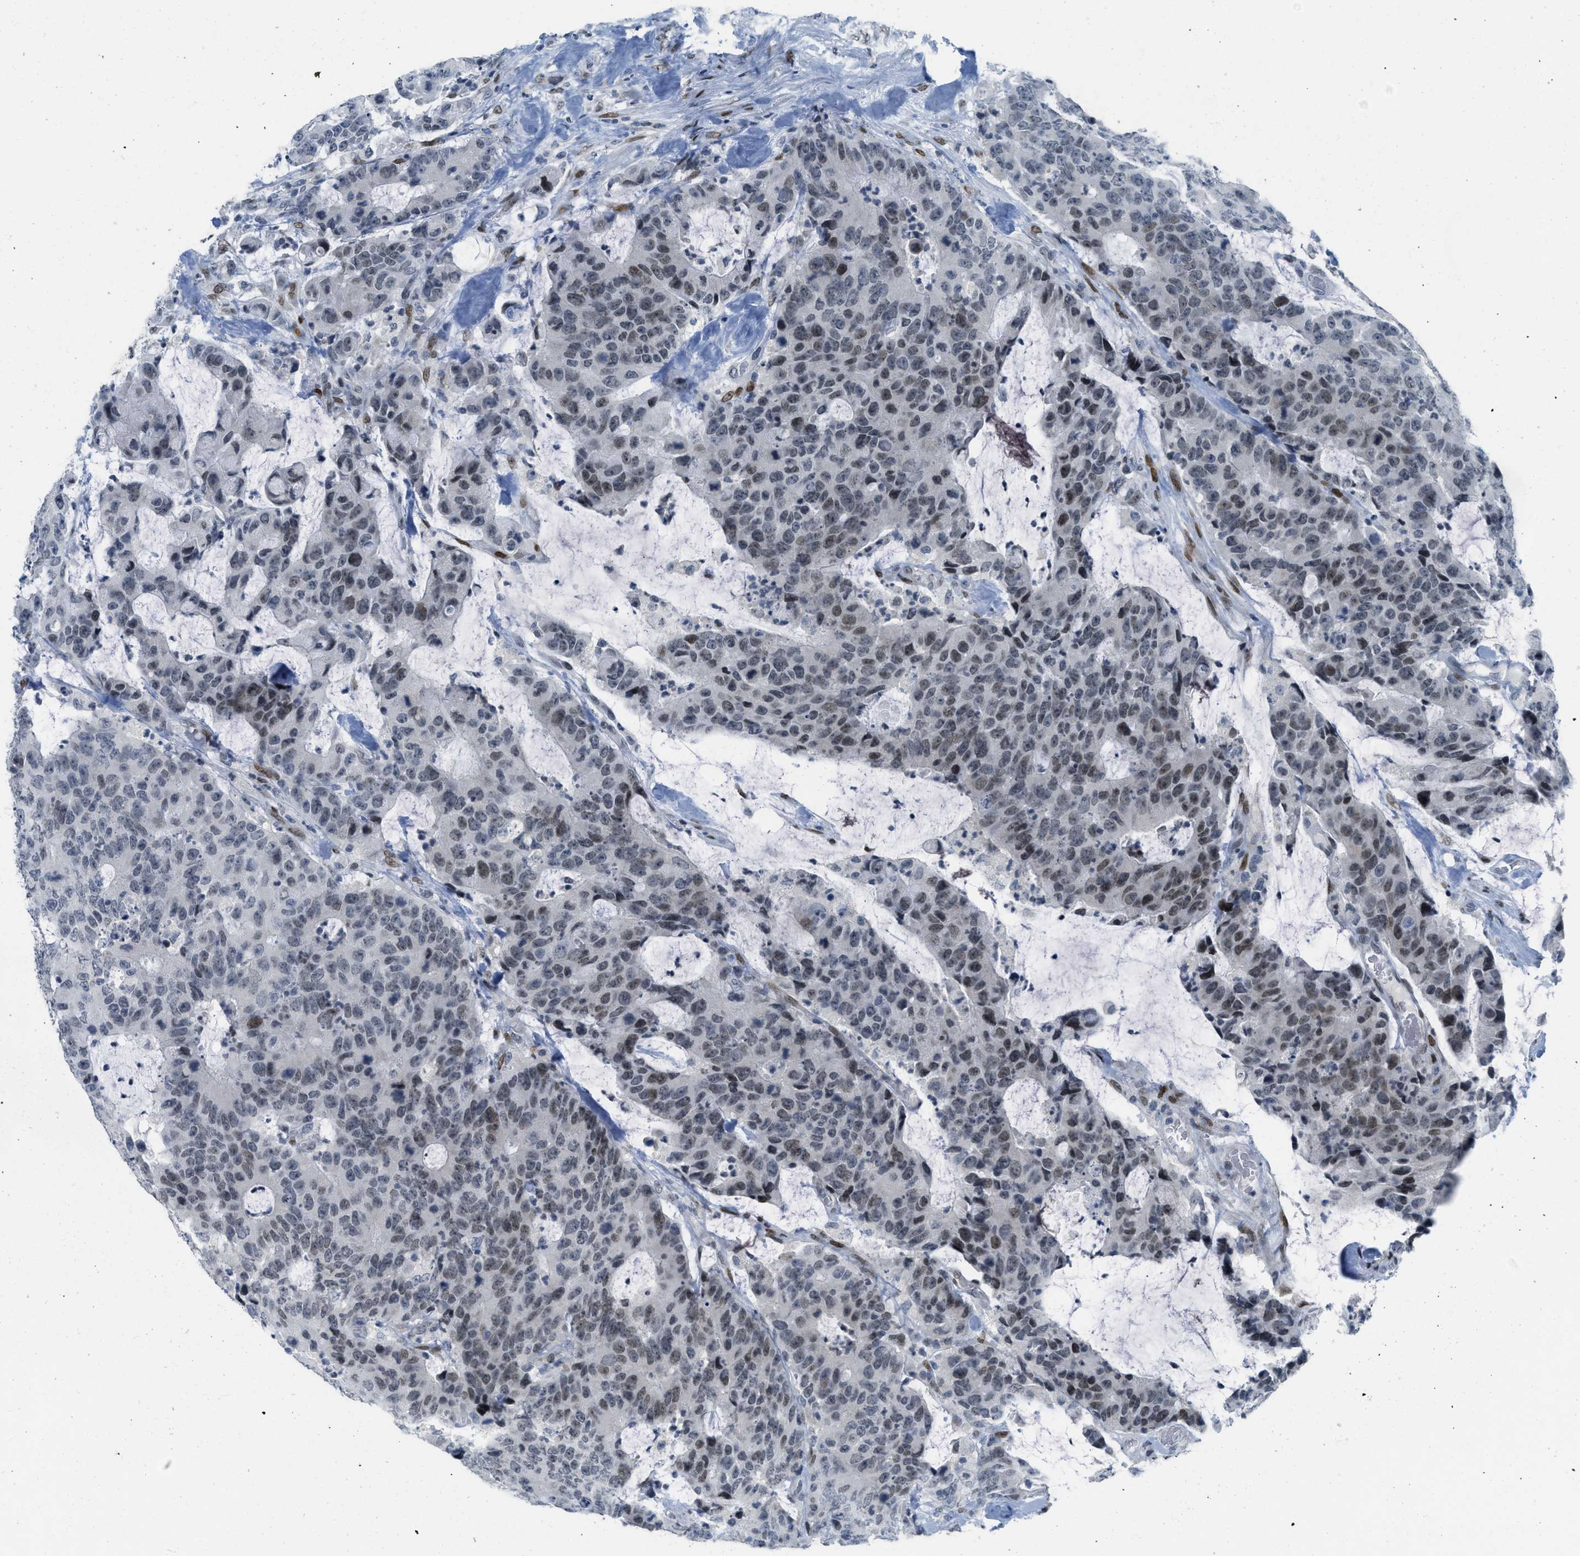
{"staining": {"intensity": "moderate", "quantity": "25%-75%", "location": "nuclear"}, "tissue": "colorectal cancer", "cell_type": "Tumor cells", "image_type": "cancer", "snomed": [{"axis": "morphology", "description": "Adenocarcinoma, NOS"}, {"axis": "topography", "description": "Colon"}], "caption": "IHC image of neoplastic tissue: human colorectal adenocarcinoma stained using immunohistochemistry (IHC) displays medium levels of moderate protein expression localized specifically in the nuclear of tumor cells, appearing as a nuclear brown color.", "gene": "PBX1", "patient": {"sex": "female", "age": 86}}